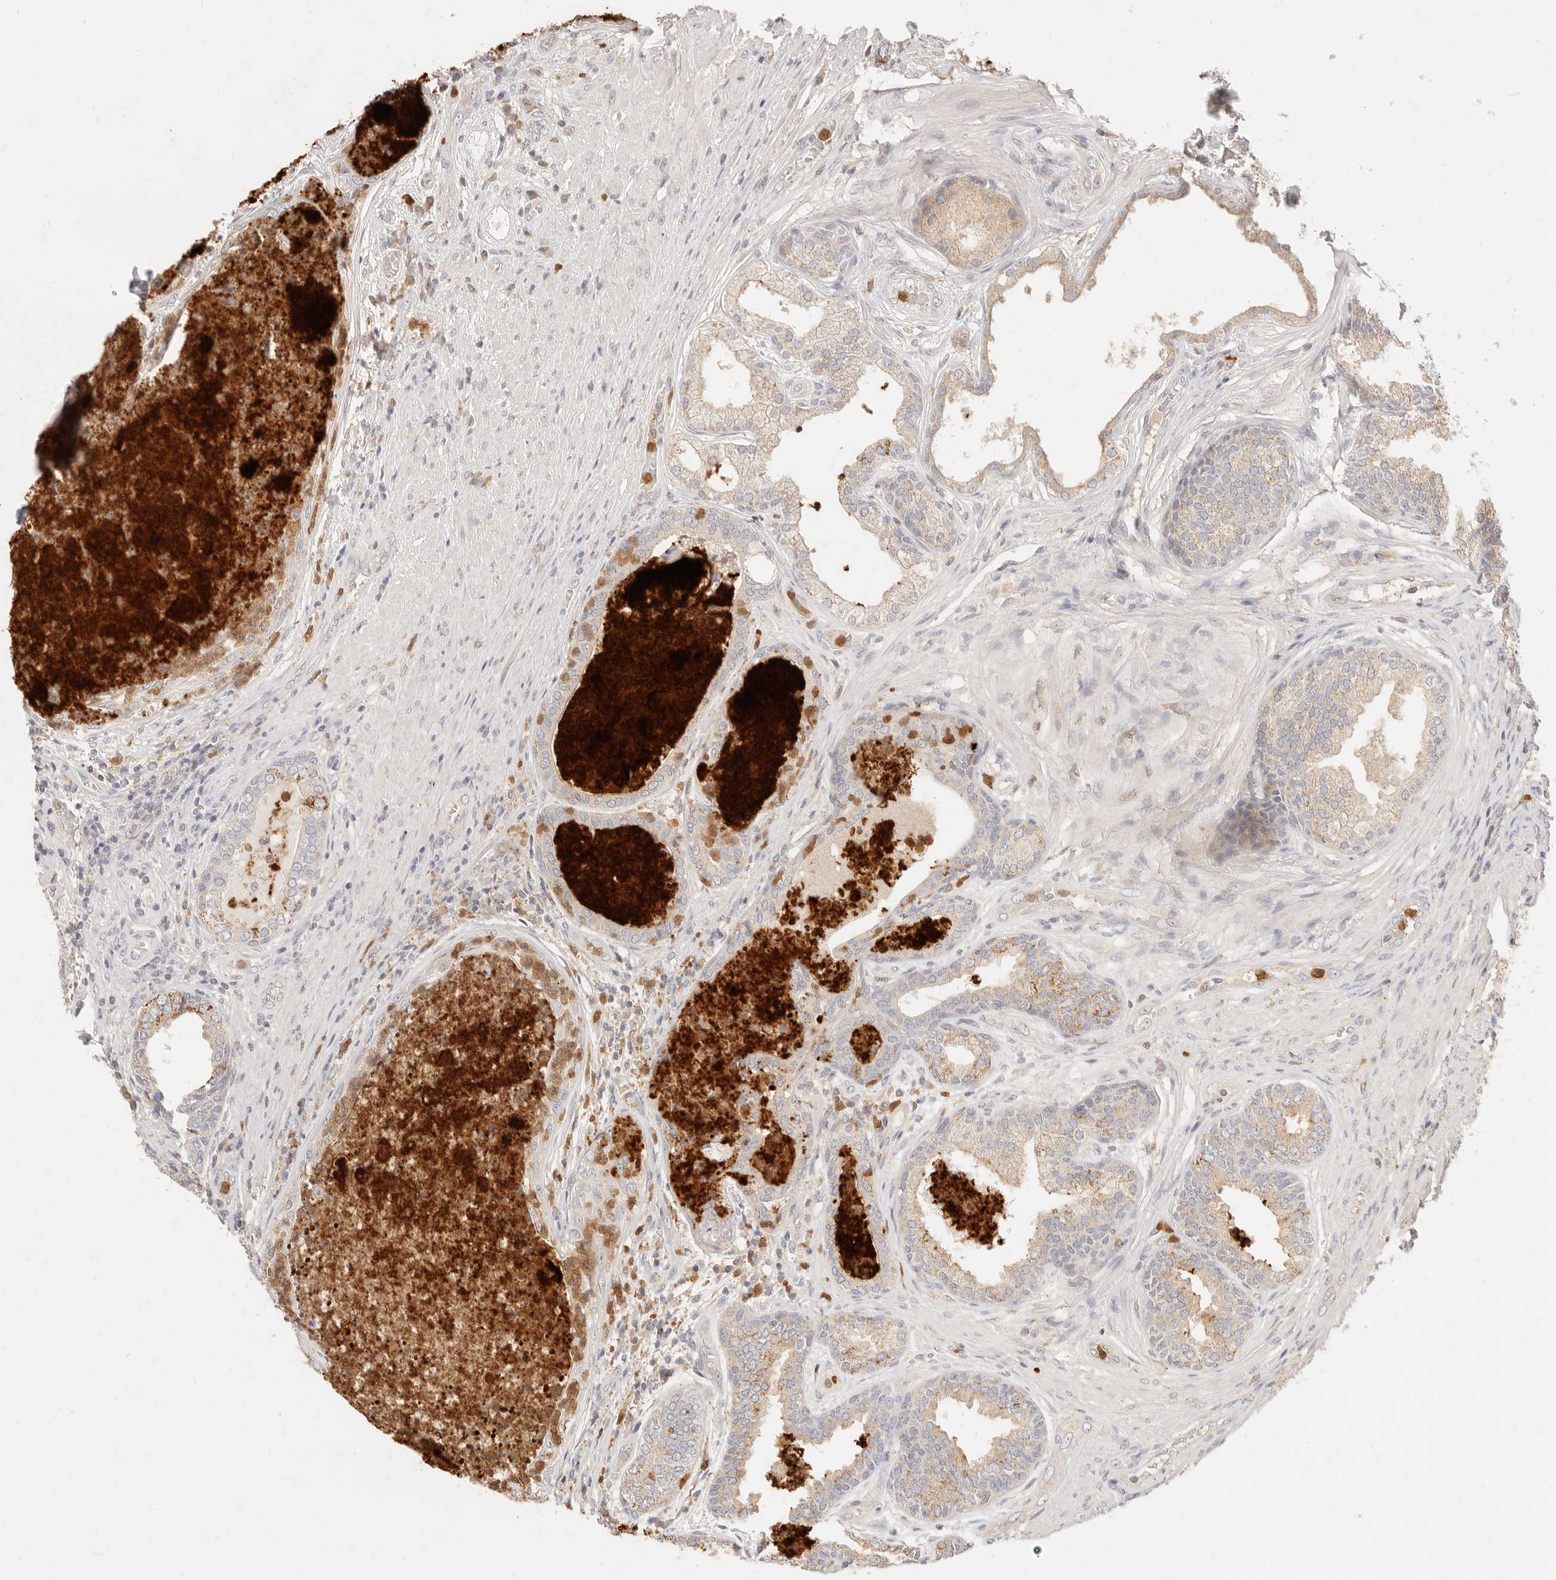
{"staining": {"intensity": "moderate", "quantity": "25%-75%", "location": "cytoplasmic/membranous"}, "tissue": "prostate", "cell_type": "Glandular cells", "image_type": "normal", "snomed": [{"axis": "morphology", "description": "Normal tissue, NOS"}, {"axis": "topography", "description": "Prostate"}], "caption": "IHC (DAB (3,3'-diaminobenzidine)) staining of unremarkable prostate demonstrates moderate cytoplasmic/membranous protein expression in about 25%-75% of glandular cells. The protein is stained brown, and the nuclei are stained in blue (DAB IHC with brightfield microscopy, high magnification).", "gene": "TMTC2", "patient": {"sex": "male", "age": 76}}